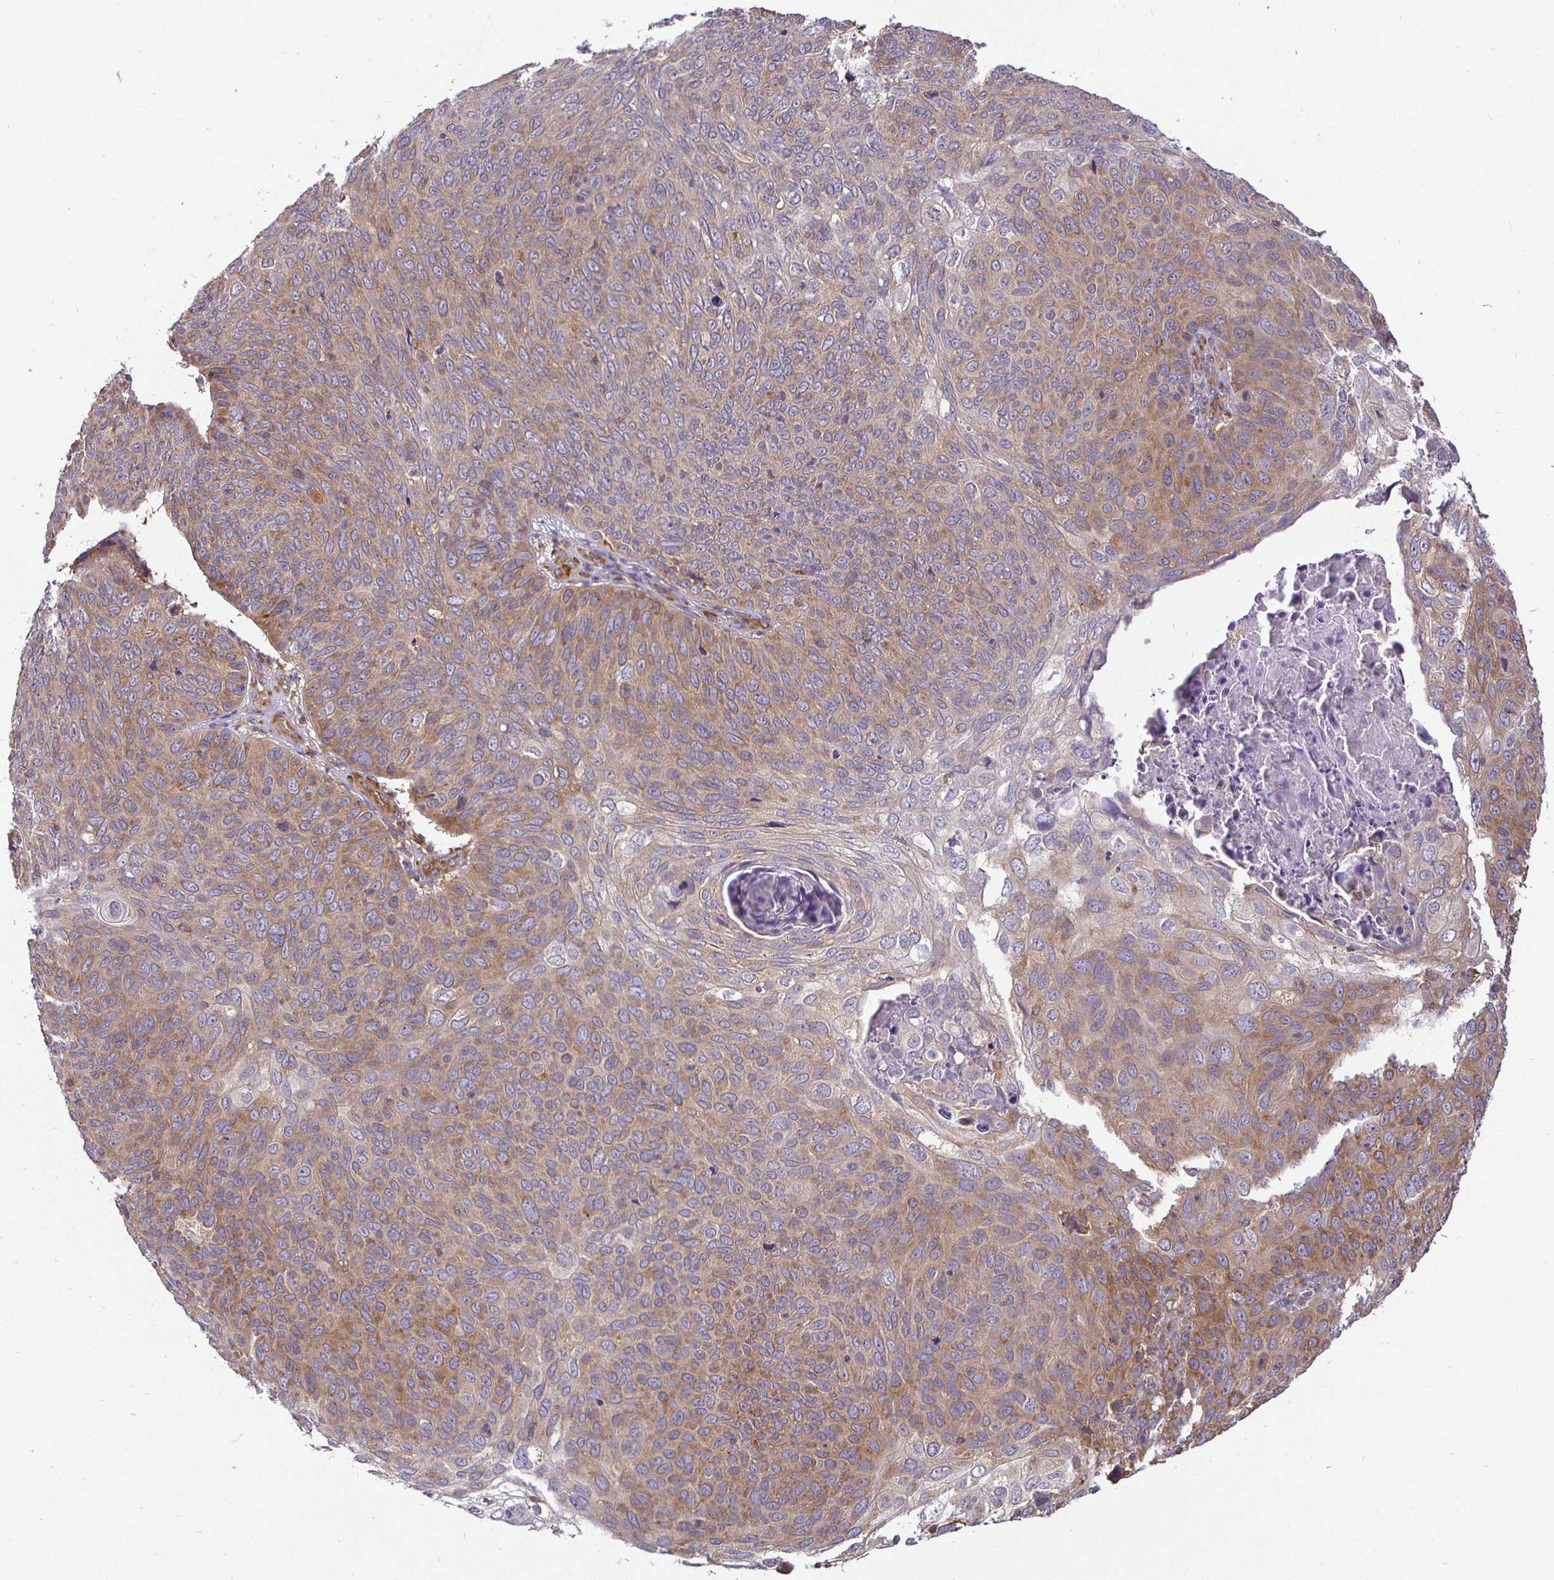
{"staining": {"intensity": "moderate", "quantity": "25%-75%", "location": "cytoplasmic/membranous"}, "tissue": "skin cancer", "cell_type": "Tumor cells", "image_type": "cancer", "snomed": [{"axis": "morphology", "description": "Squamous cell carcinoma, NOS"}, {"axis": "topography", "description": "Skin"}], "caption": "A medium amount of moderate cytoplasmic/membranous expression is identified in approximately 25%-75% of tumor cells in skin cancer tissue.", "gene": "IRAK1", "patient": {"sex": "male", "age": 87}}